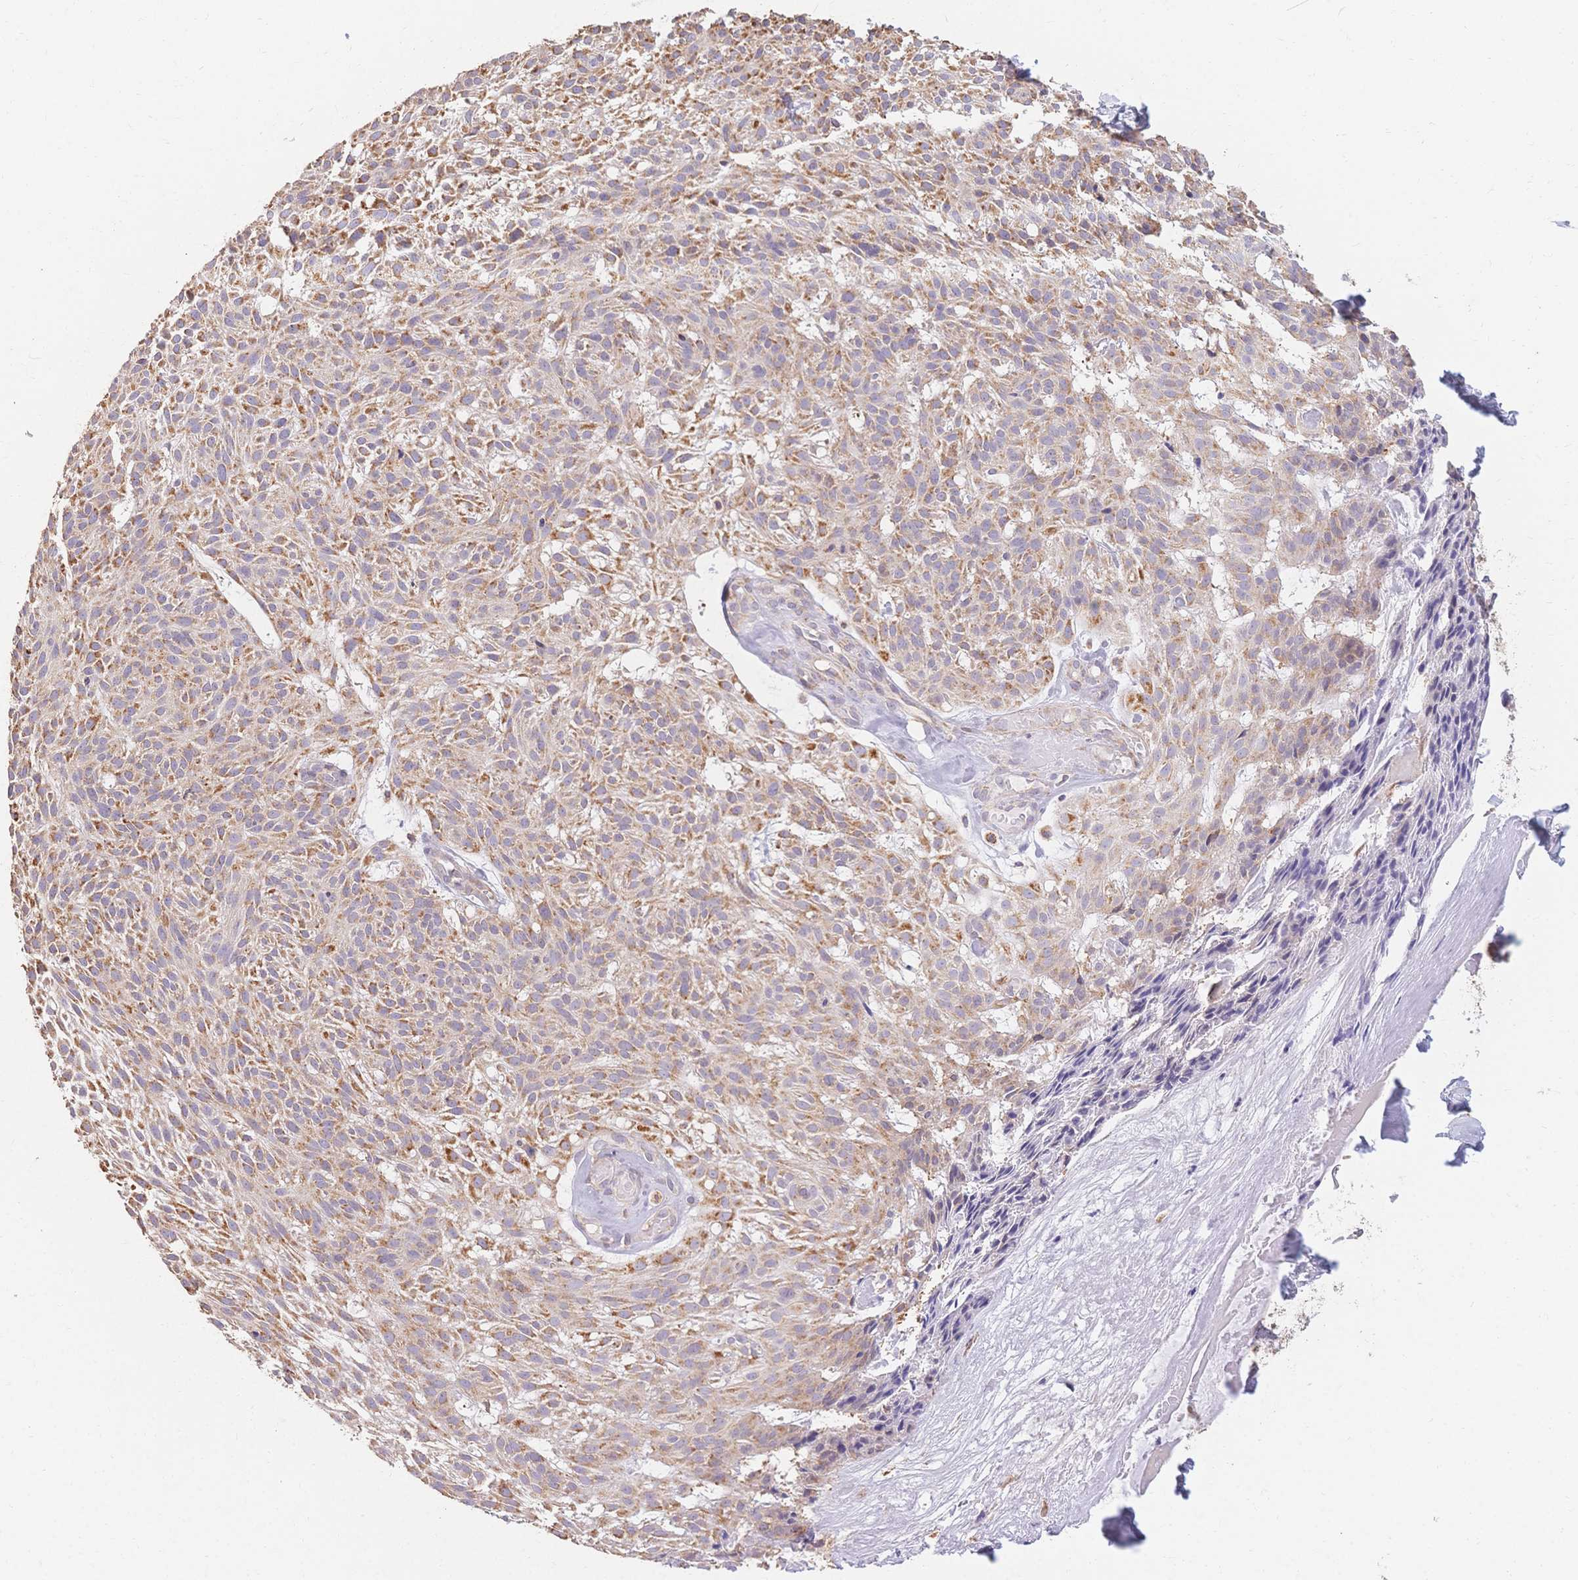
{"staining": {"intensity": "moderate", "quantity": ">75%", "location": "cytoplasmic/membranous"}, "tissue": "skin cancer", "cell_type": "Tumor cells", "image_type": "cancer", "snomed": [{"axis": "morphology", "description": "Basal cell carcinoma"}, {"axis": "topography", "description": "Skin"}], "caption": "Skin cancer stained with DAB (3,3'-diaminobenzidine) immunohistochemistry (IHC) displays medium levels of moderate cytoplasmic/membranous positivity in approximately >75% of tumor cells.", "gene": "HS3ST5", "patient": {"sex": "female", "age": 78}}